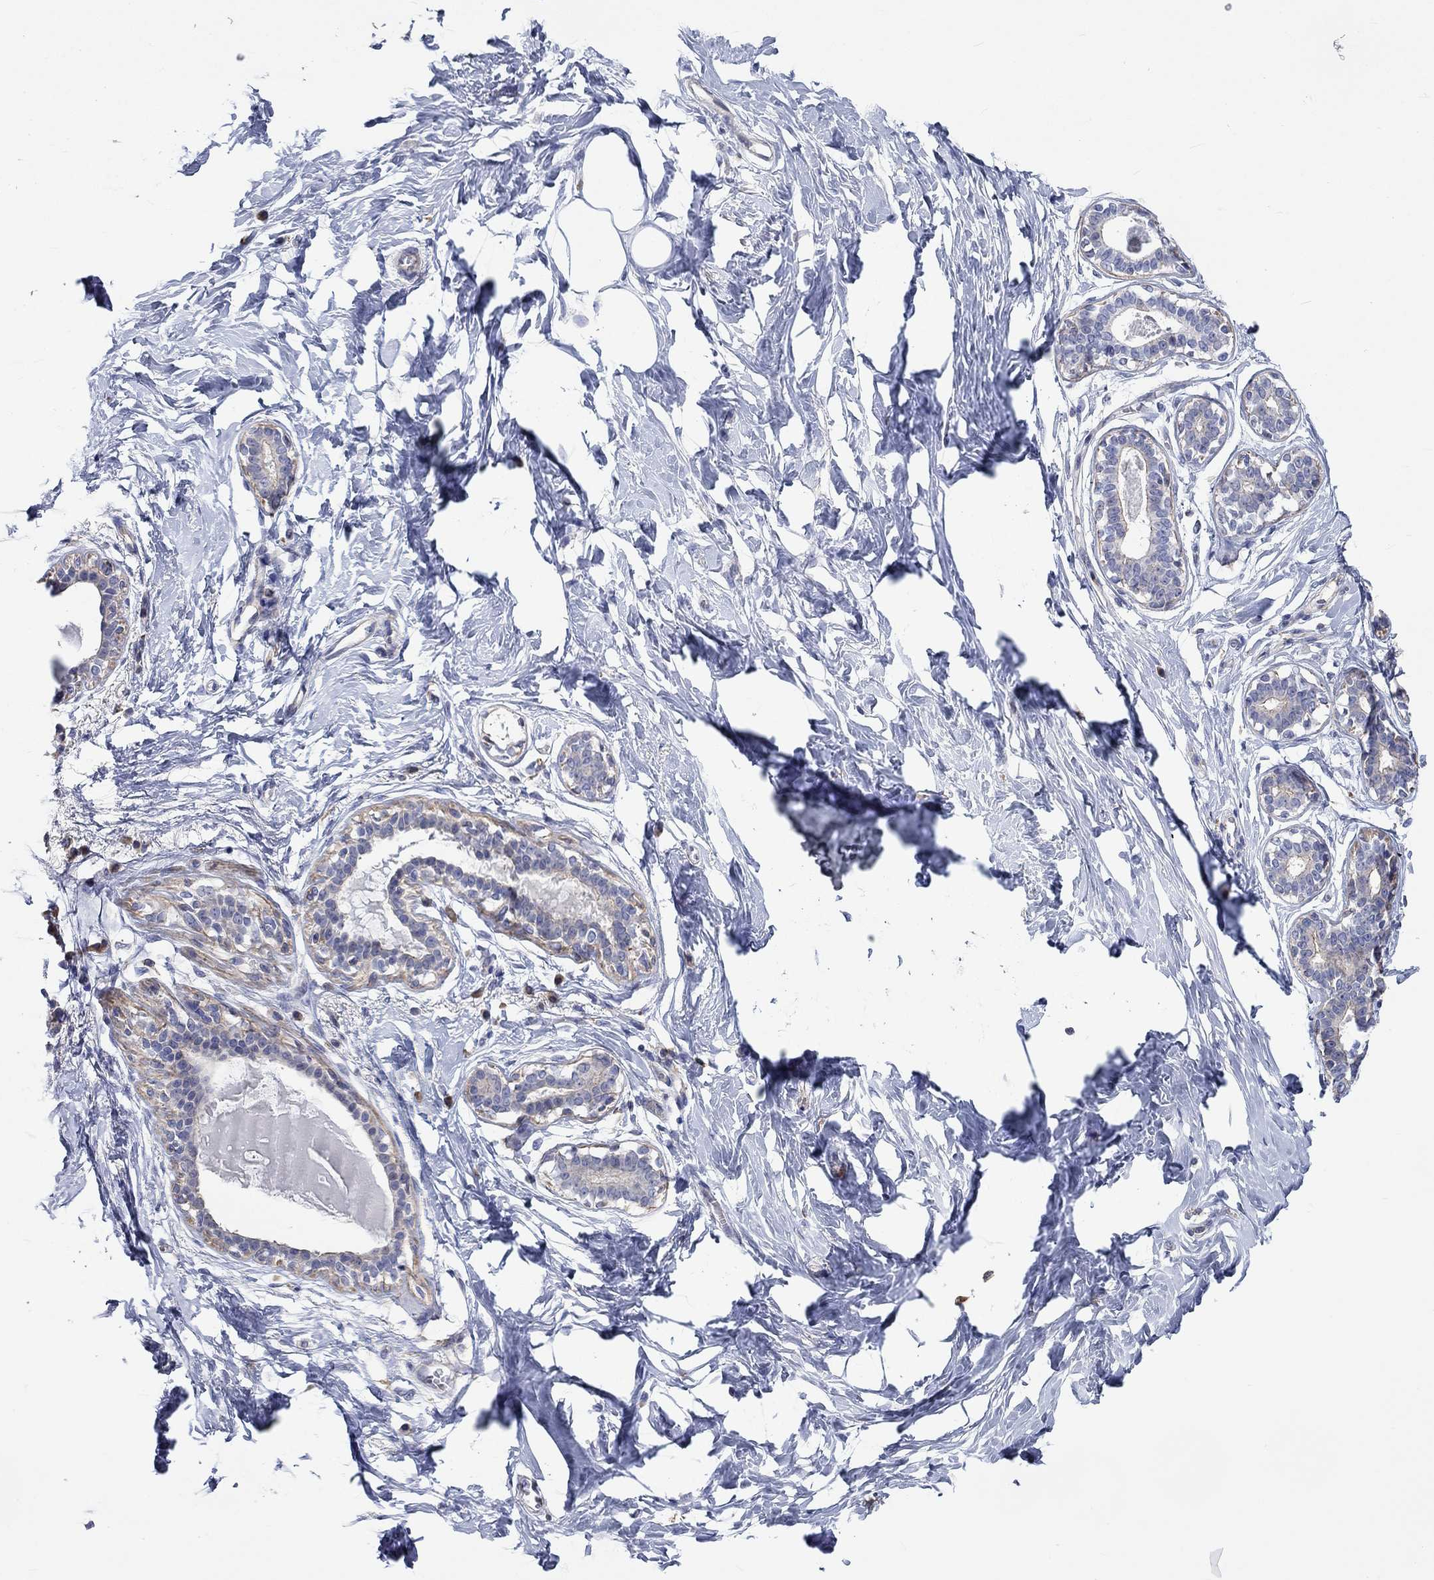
{"staining": {"intensity": "negative", "quantity": "none", "location": "none"}, "tissue": "breast", "cell_type": "Adipocytes", "image_type": "normal", "snomed": [{"axis": "morphology", "description": "Normal tissue, NOS"}, {"axis": "morphology", "description": "Lobular carcinoma, in situ"}, {"axis": "topography", "description": "Breast"}], "caption": "Immunohistochemical staining of unremarkable breast displays no significant positivity in adipocytes.", "gene": "PCDHGA10", "patient": {"sex": "female", "age": 35}}